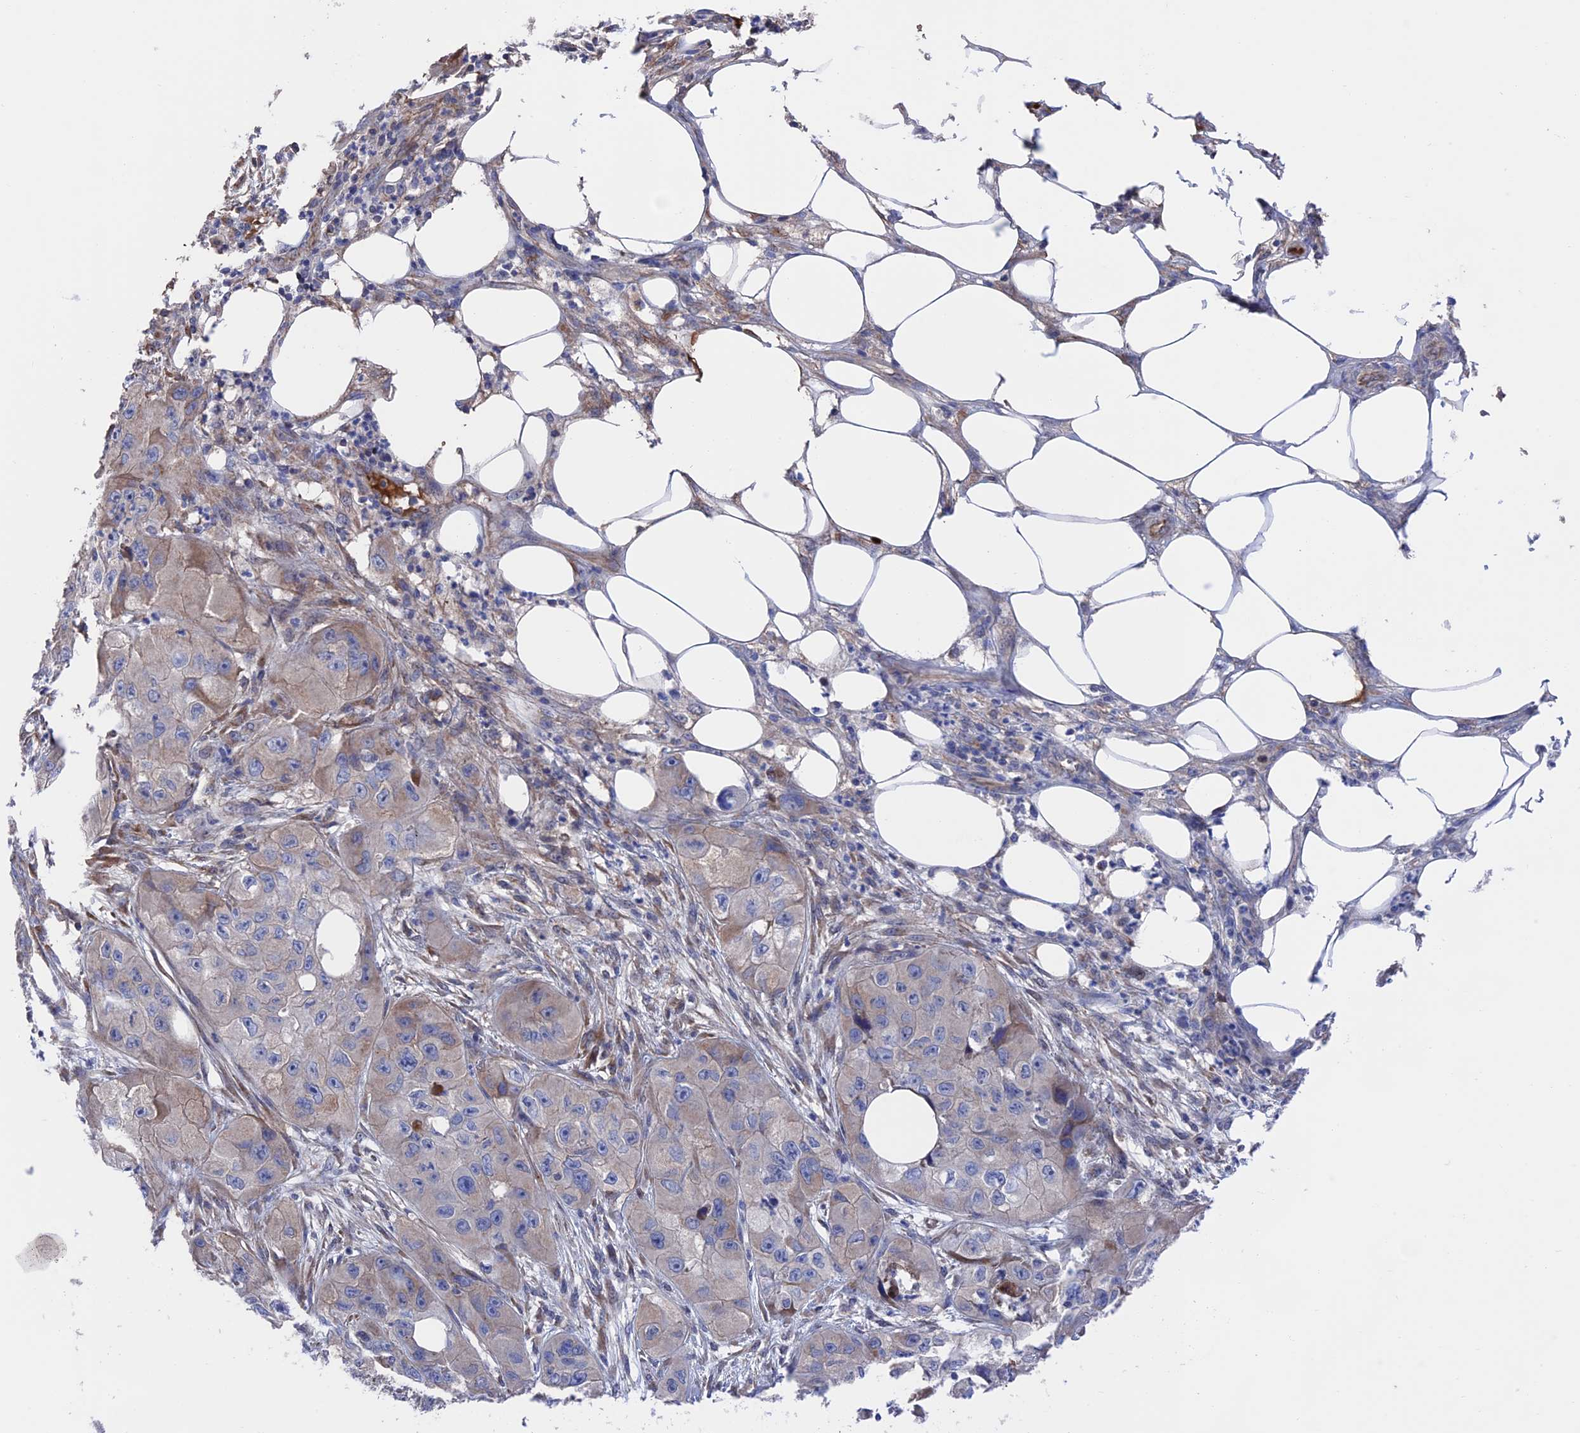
{"staining": {"intensity": "moderate", "quantity": "<25%", "location": "cytoplasmic/membranous"}, "tissue": "skin cancer", "cell_type": "Tumor cells", "image_type": "cancer", "snomed": [{"axis": "morphology", "description": "Squamous cell carcinoma, NOS"}, {"axis": "topography", "description": "Skin"}, {"axis": "topography", "description": "Subcutis"}], "caption": "This is an image of immunohistochemistry (IHC) staining of skin squamous cell carcinoma, which shows moderate expression in the cytoplasmic/membranous of tumor cells.", "gene": "HPF1", "patient": {"sex": "male", "age": 73}}